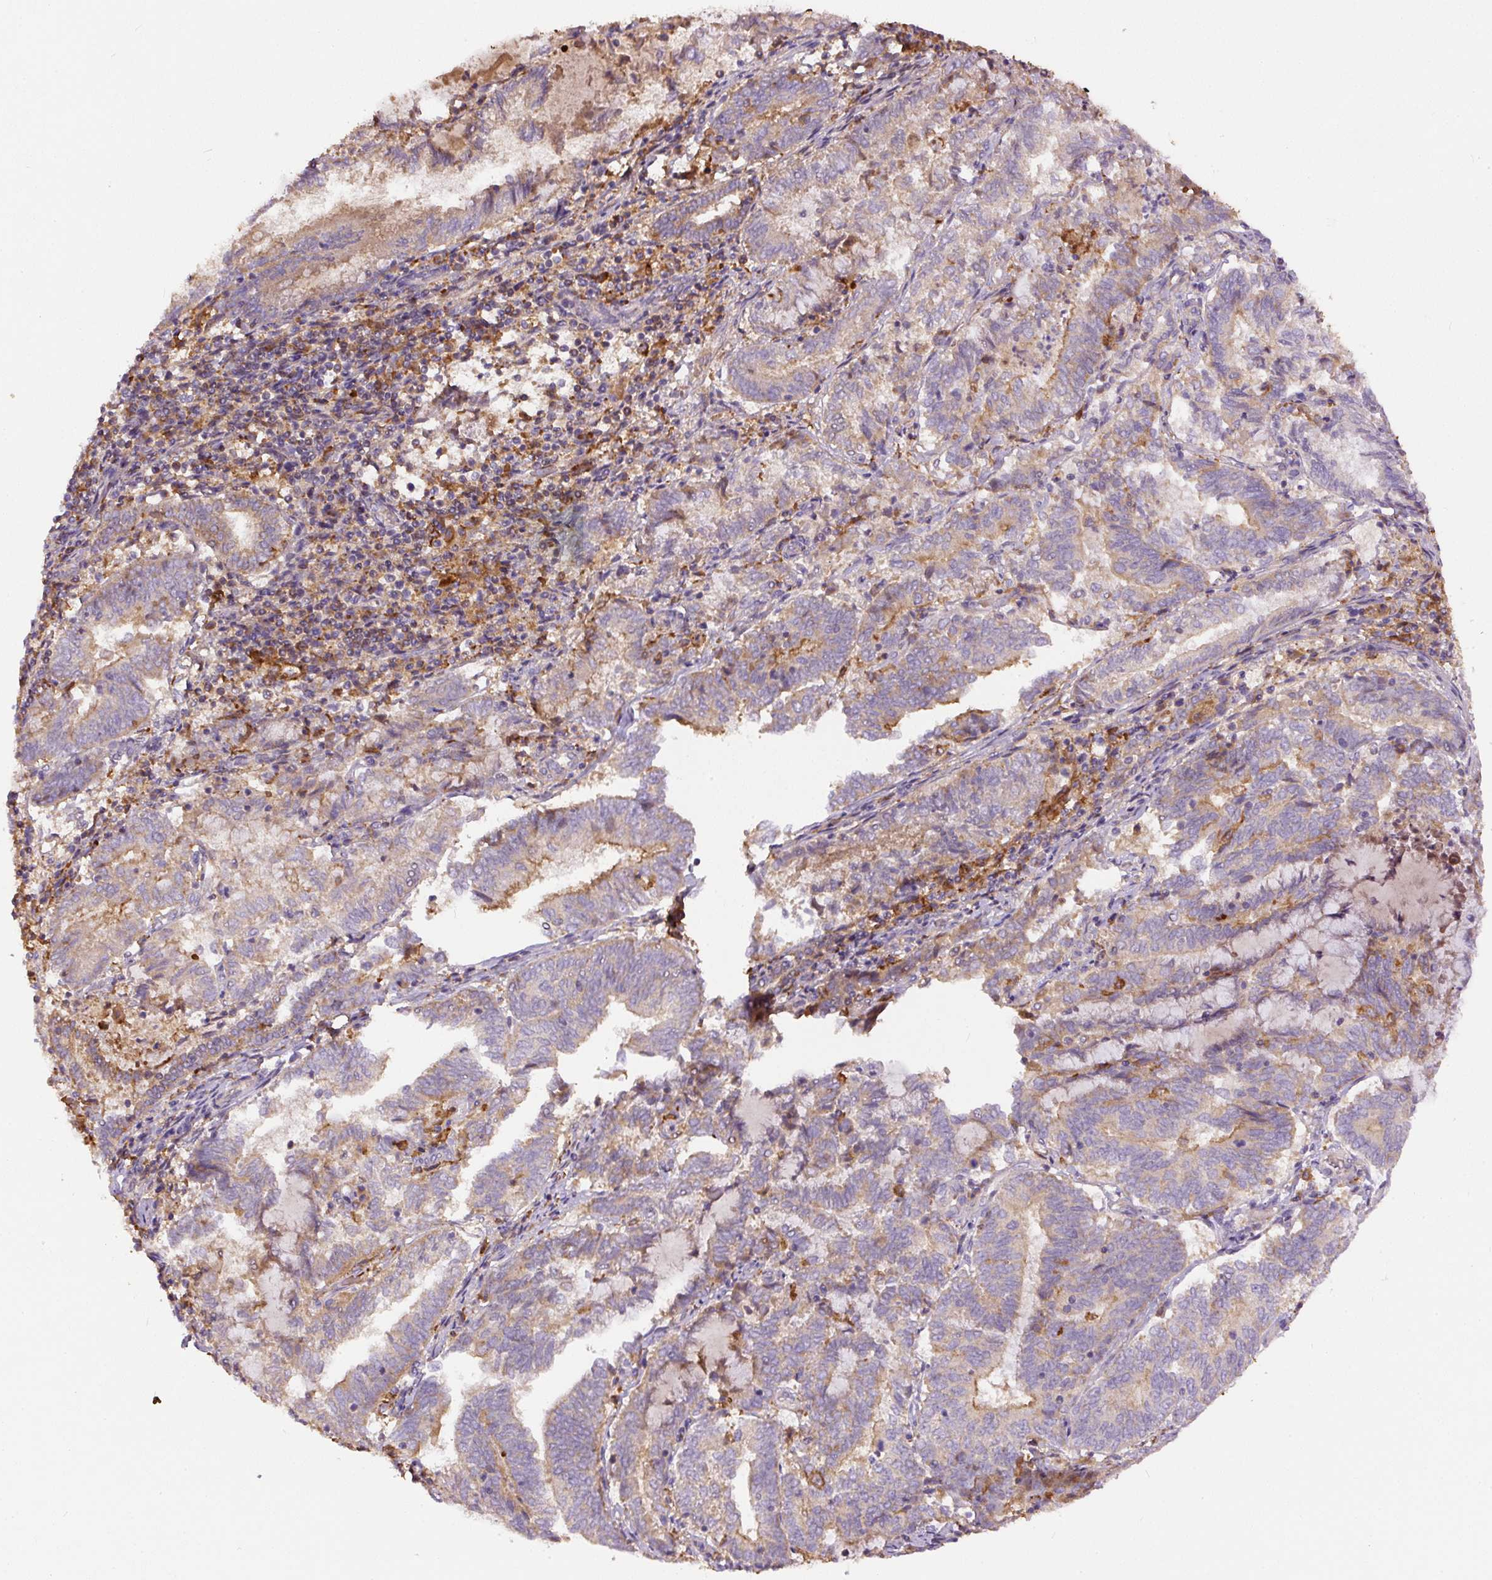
{"staining": {"intensity": "moderate", "quantity": "<25%", "location": "cytoplasmic/membranous"}, "tissue": "endometrial cancer", "cell_type": "Tumor cells", "image_type": "cancer", "snomed": [{"axis": "morphology", "description": "Adenocarcinoma, NOS"}, {"axis": "topography", "description": "Endometrium"}], "caption": "An image of endometrial cancer (adenocarcinoma) stained for a protein exhibits moderate cytoplasmic/membranous brown staining in tumor cells. (IHC, brightfield microscopy, high magnification).", "gene": "DAPK1", "patient": {"sex": "female", "age": 80}}